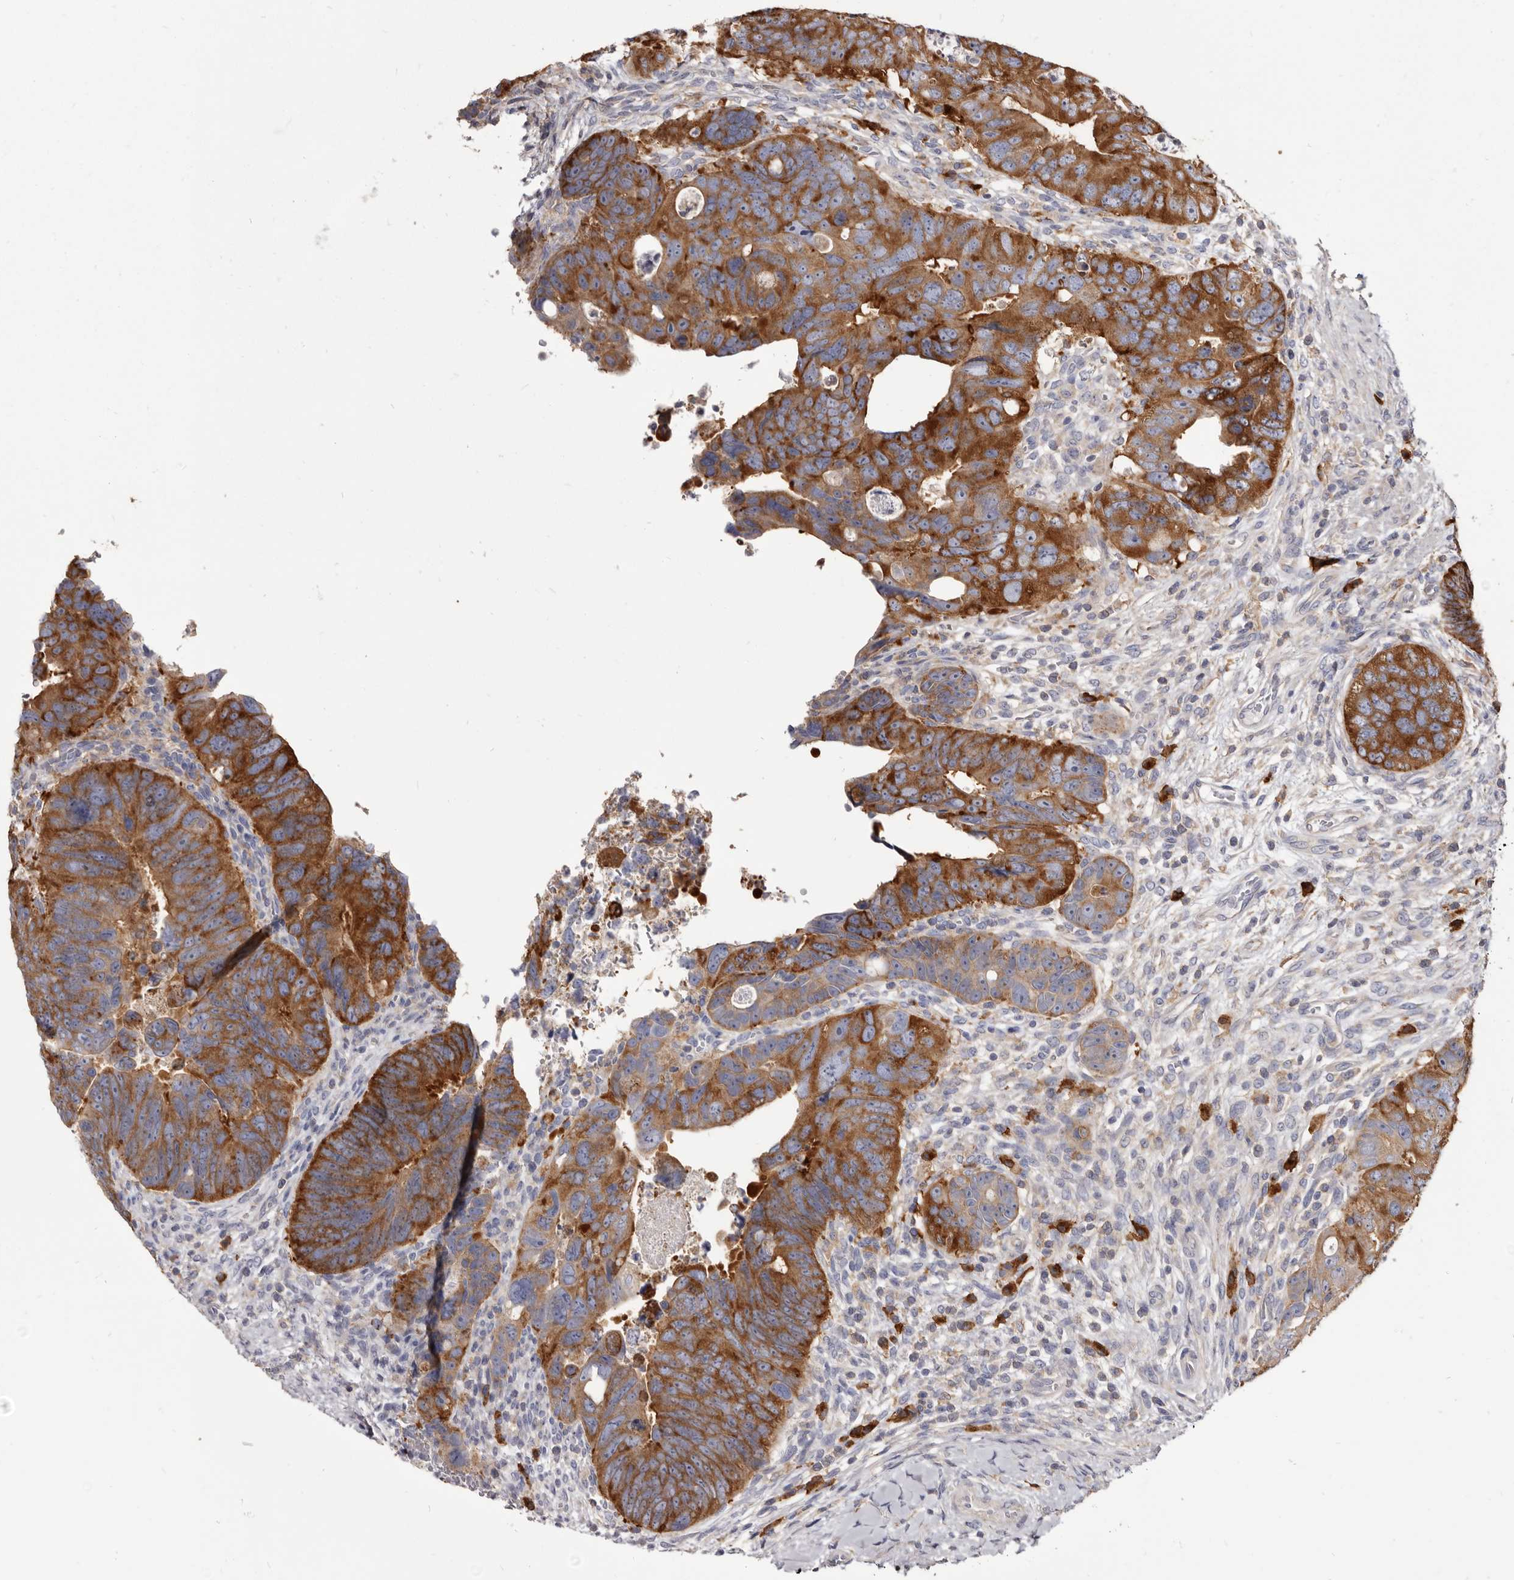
{"staining": {"intensity": "strong", "quantity": ">75%", "location": "cytoplasmic/membranous"}, "tissue": "colorectal cancer", "cell_type": "Tumor cells", "image_type": "cancer", "snomed": [{"axis": "morphology", "description": "Adenocarcinoma, NOS"}, {"axis": "topography", "description": "Rectum"}], "caption": "The image displays staining of colorectal cancer (adenocarcinoma), revealing strong cytoplasmic/membranous protein positivity (brown color) within tumor cells.", "gene": "TPD52", "patient": {"sex": "male", "age": 59}}